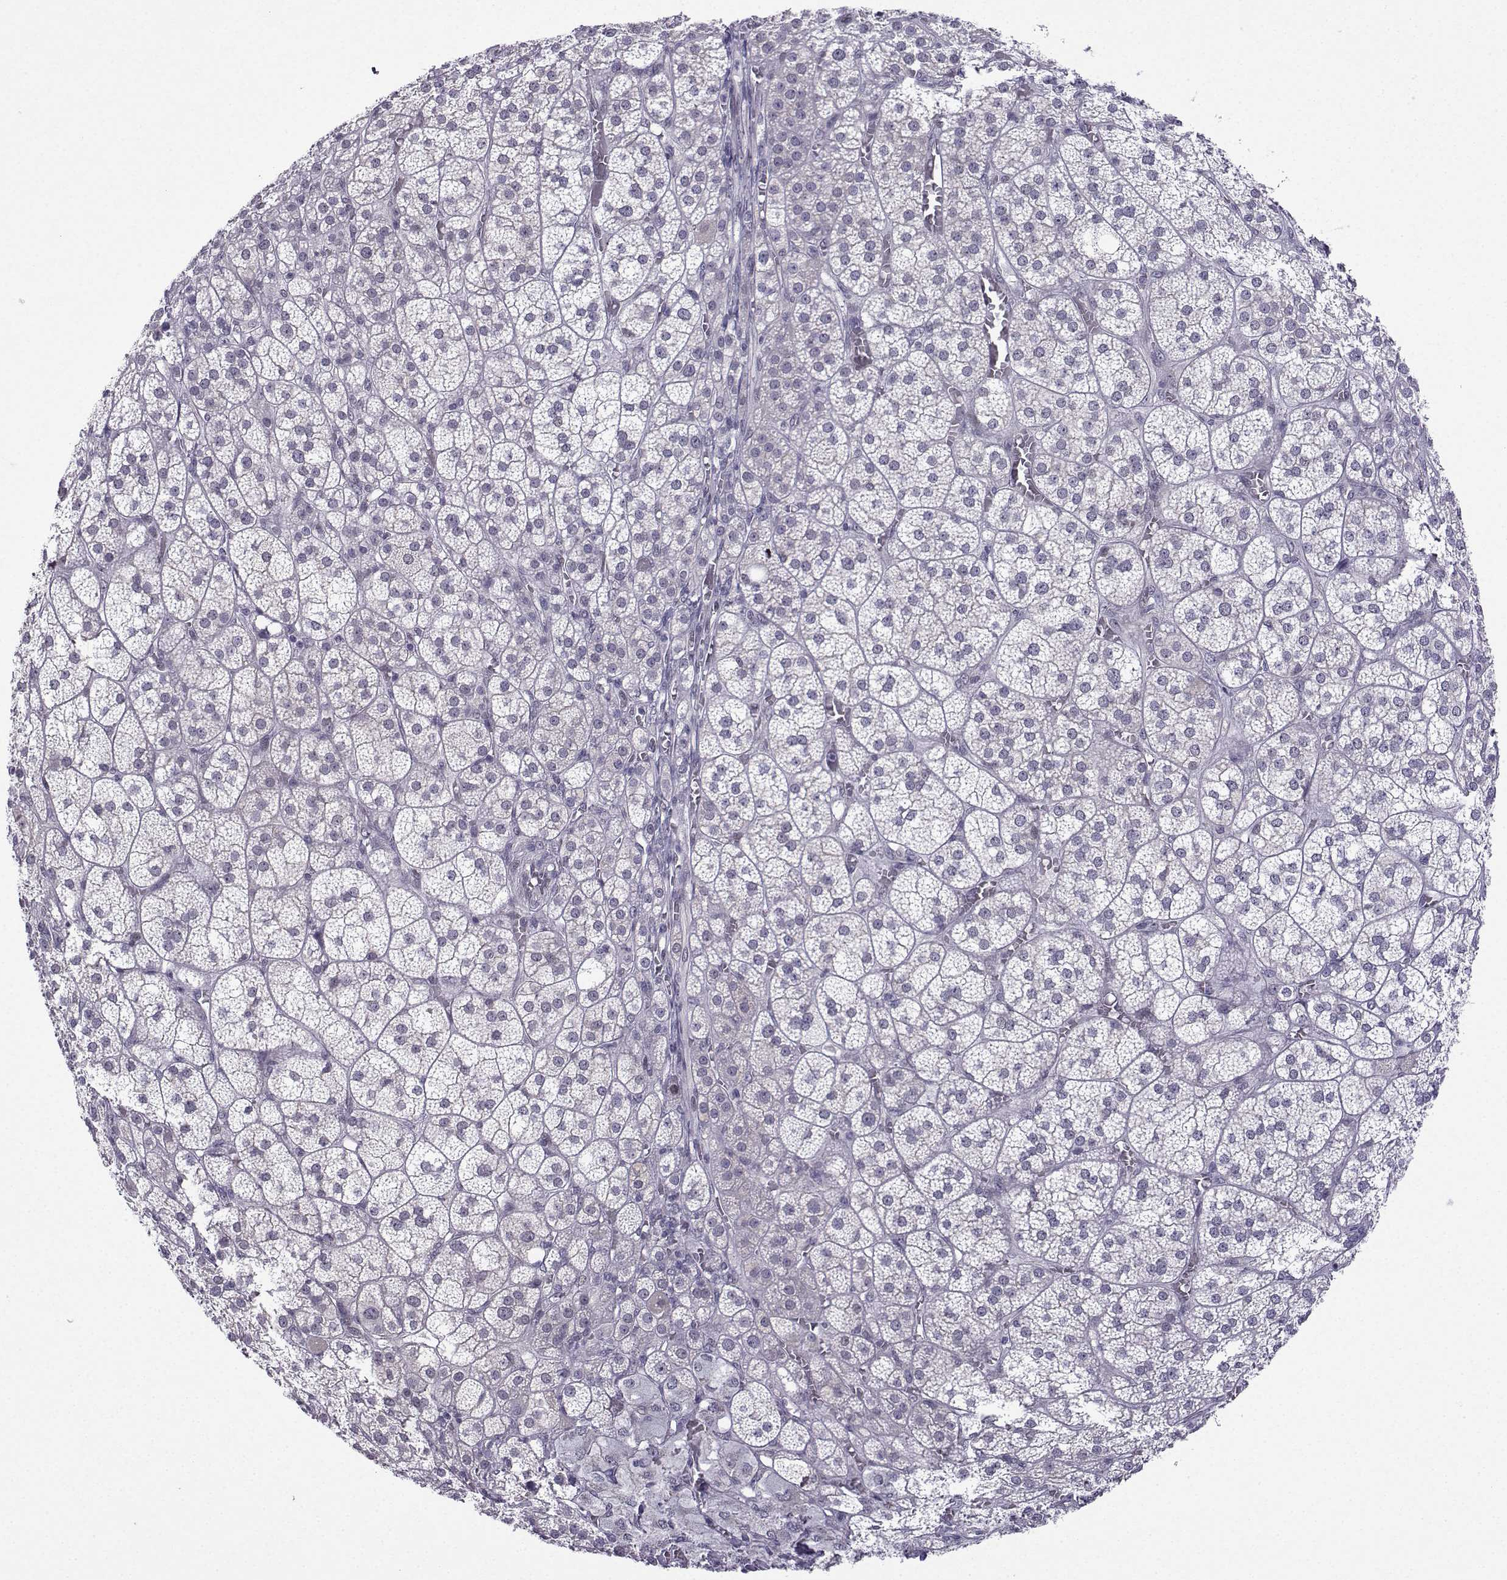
{"staining": {"intensity": "negative", "quantity": "none", "location": "none"}, "tissue": "adrenal gland", "cell_type": "Glandular cells", "image_type": "normal", "snomed": [{"axis": "morphology", "description": "Normal tissue, NOS"}, {"axis": "topography", "description": "Adrenal gland"}], "caption": "Protein analysis of normal adrenal gland demonstrates no significant positivity in glandular cells.", "gene": "FGF3", "patient": {"sex": "female", "age": 60}}